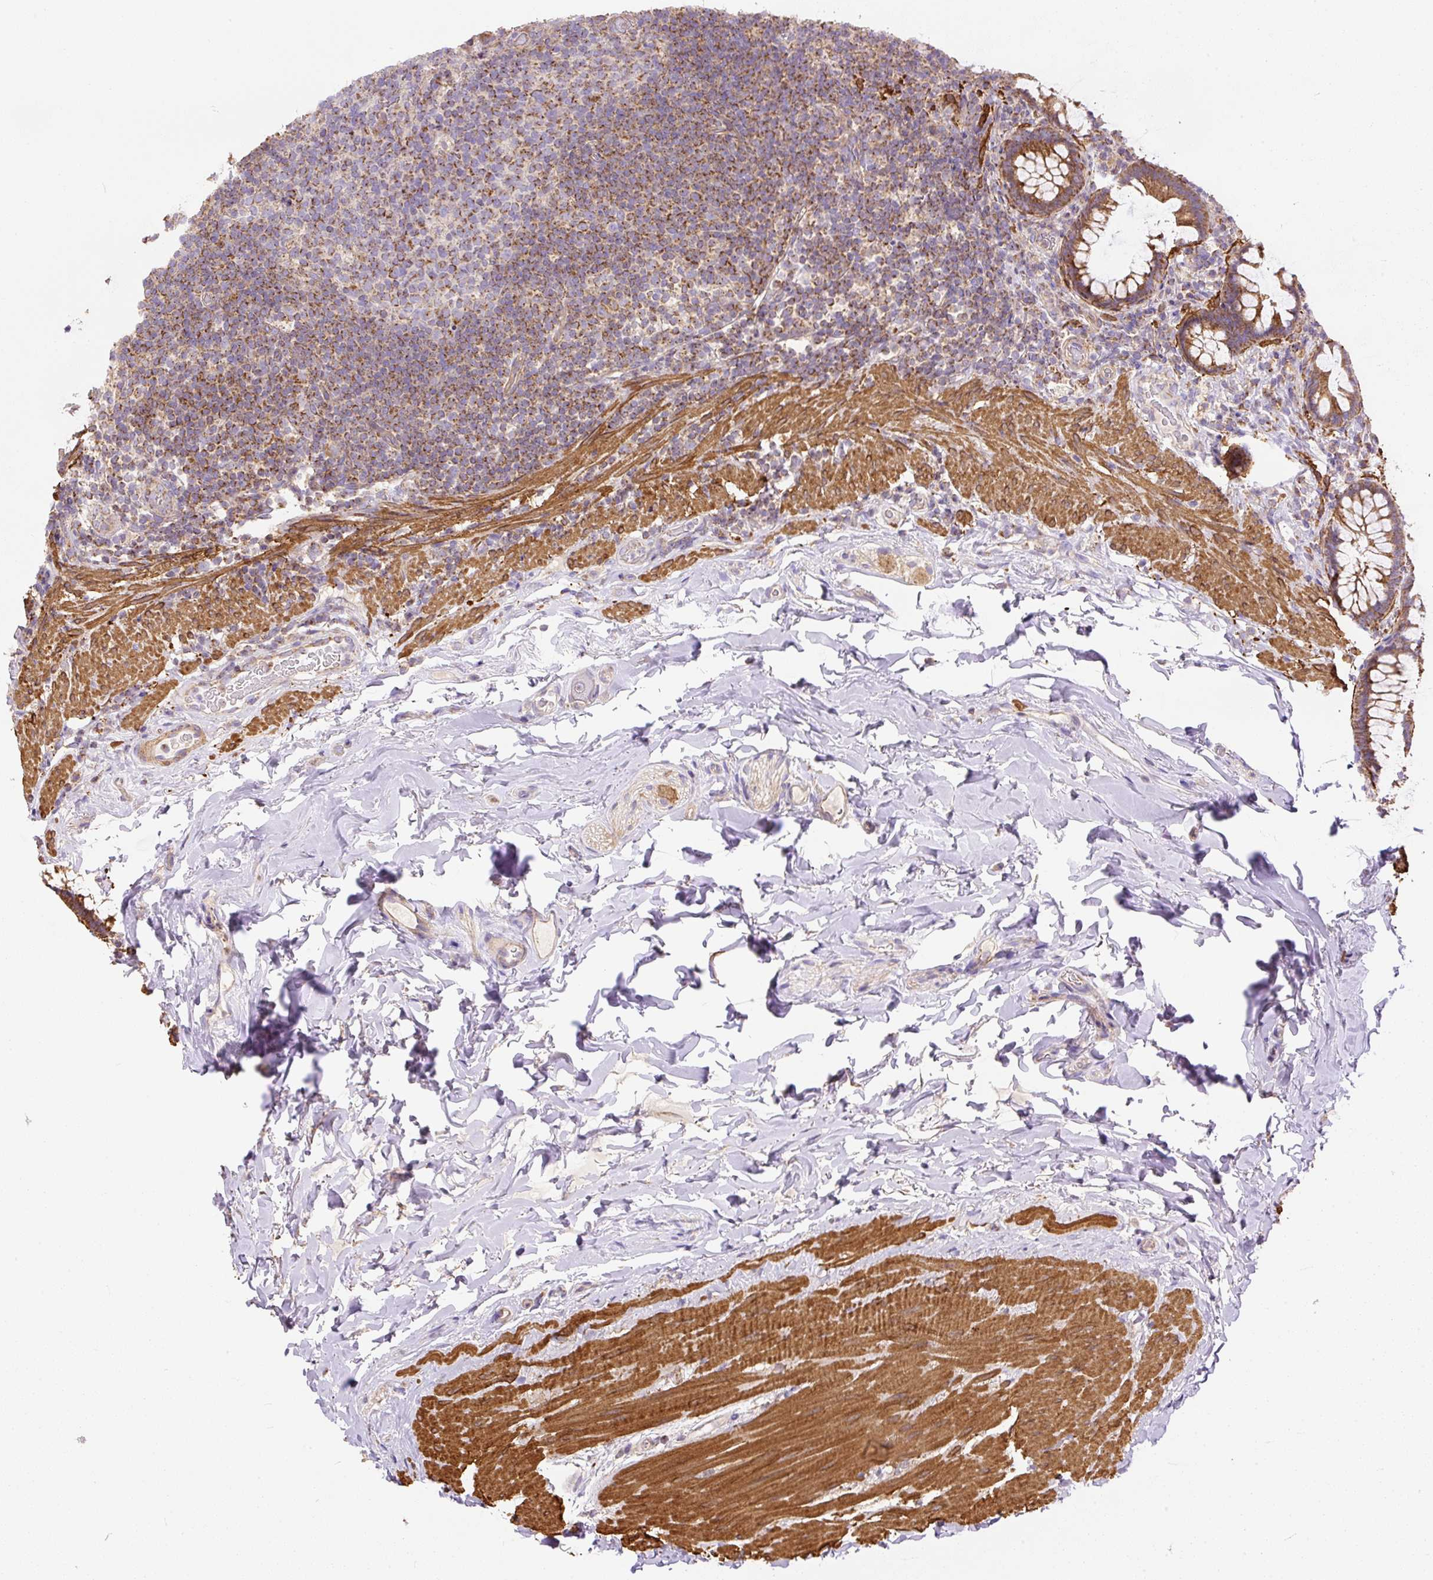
{"staining": {"intensity": "strong", "quantity": ">75%", "location": "cytoplasmic/membranous"}, "tissue": "rectum", "cell_type": "Glandular cells", "image_type": "normal", "snomed": [{"axis": "morphology", "description": "Normal tissue, NOS"}, {"axis": "topography", "description": "Rectum"}], "caption": "This is a photomicrograph of IHC staining of benign rectum, which shows strong staining in the cytoplasmic/membranous of glandular cells.", "gene": "NDUFAF2", "patient": {"sex": "female", "age": 69}}